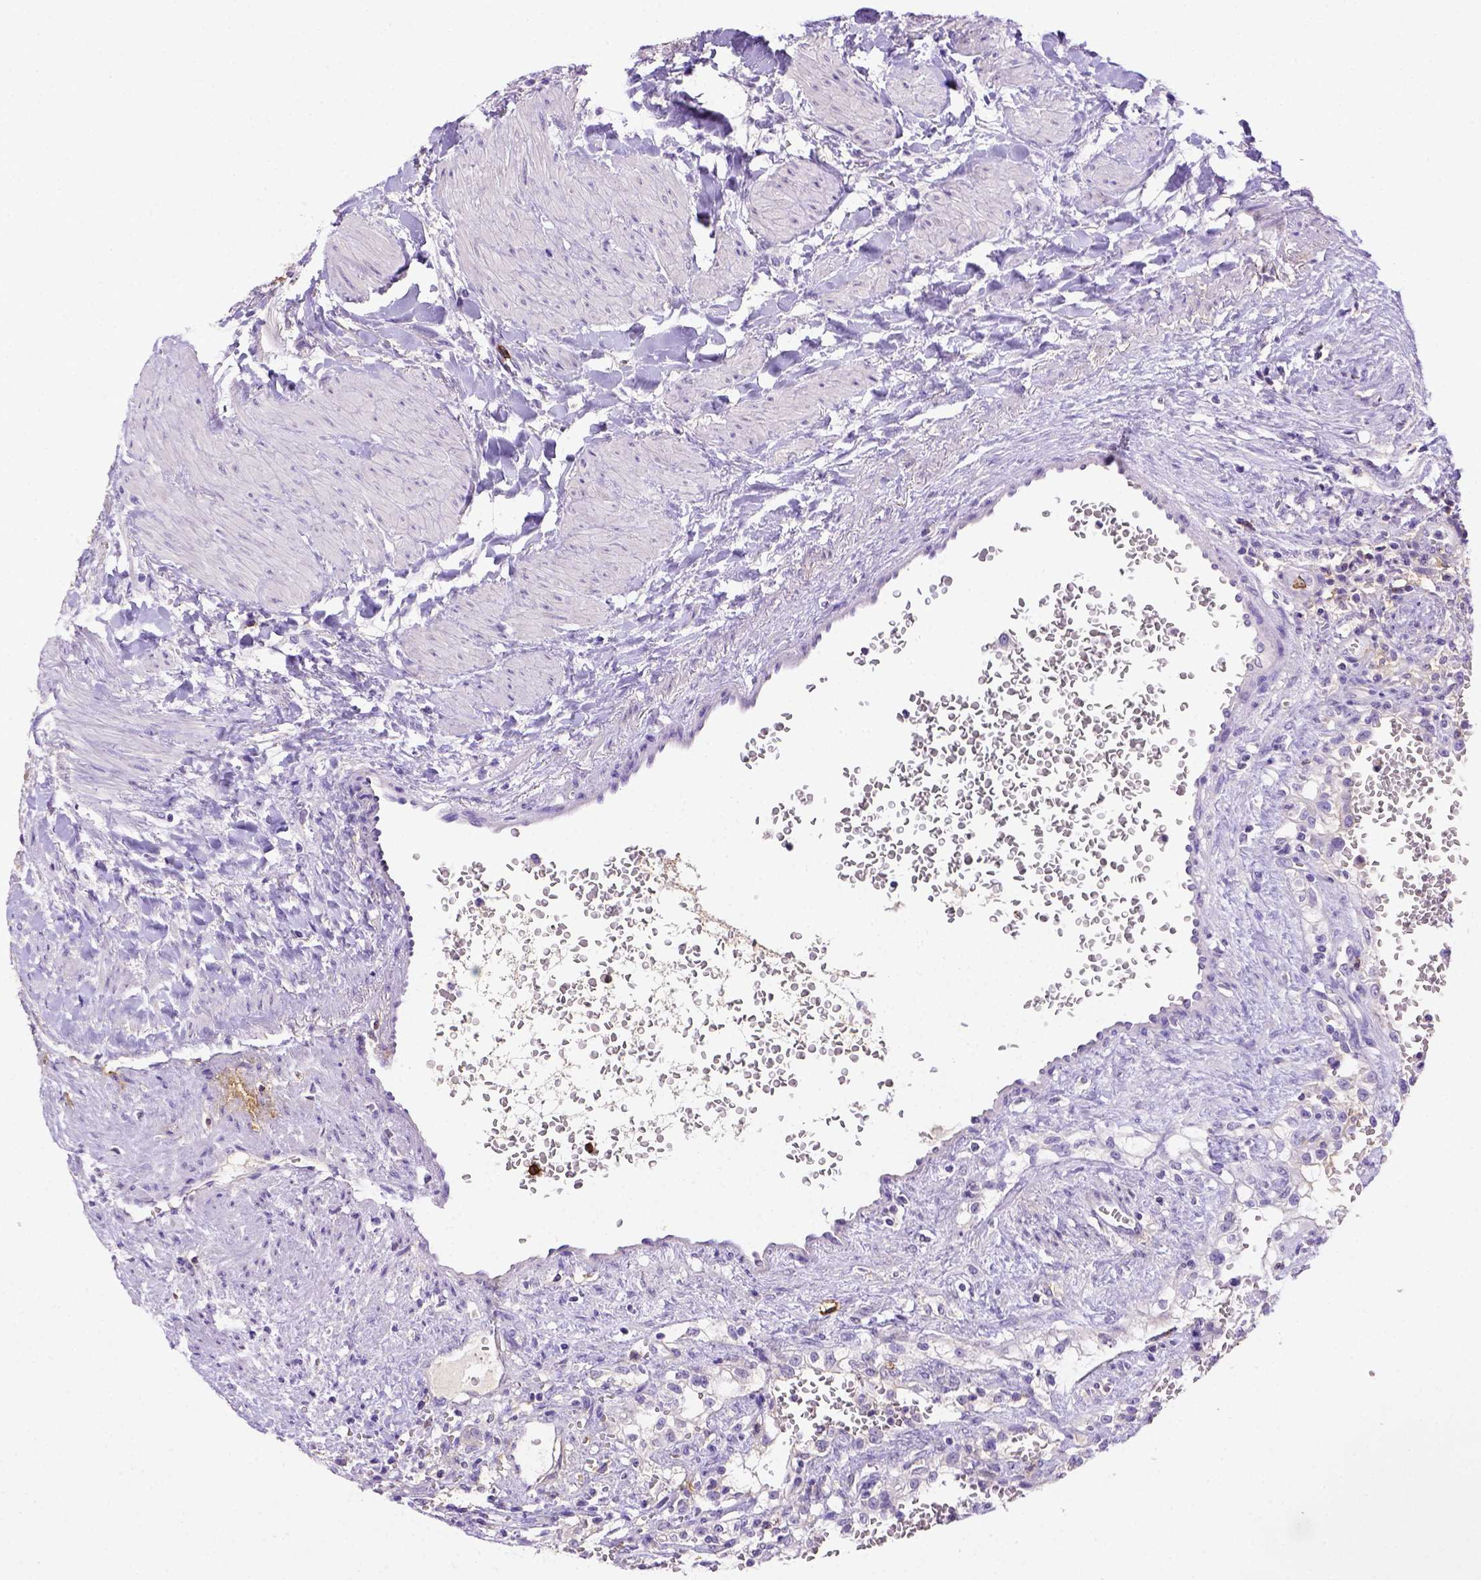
{"staining": {"intensity": "negative", "quantity": "none", "location": "none"}, "tissue": "renal cancer", "cell_type": "Tumor cells", "image_type": "cancer", "snomed": [{"axis": "morphology", "description": "Adenocarcinoma, NOS"}, {"axis": "topography", "description": "Kidney"}], "caption": "IHC of renal adenocarcinoma shows no positivity in tumor cells. (DAB immunohistochemistry (IHC) with hematoxylin counter stain).", "gene": "B3GAT1", "patient": {"sex": "female", "age": 74}}